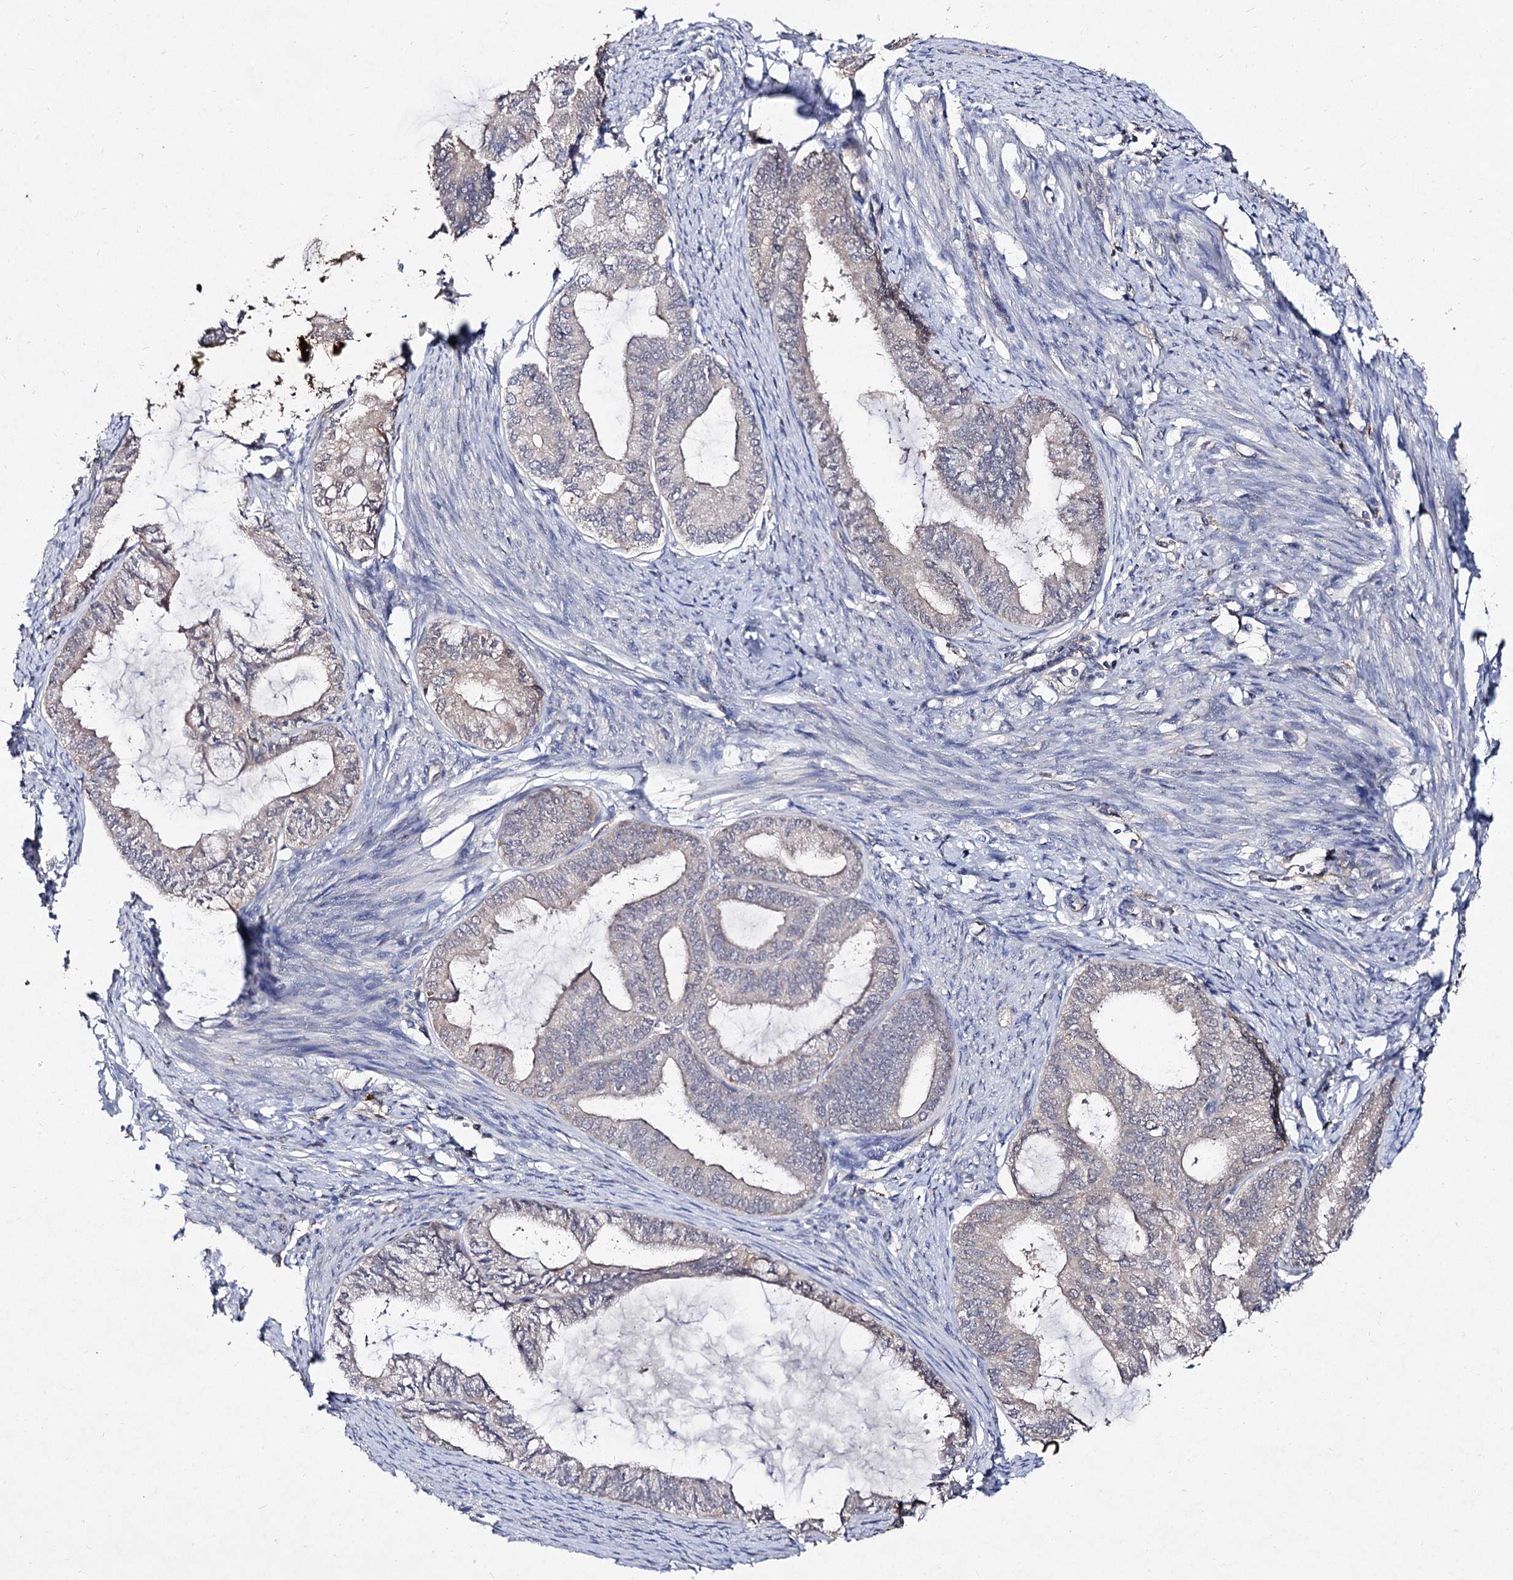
{"staining": {"intensity": "negative", "quantity": "none", "location": "none"}, "tissue": "endometrial cancer", "cell_type": "Tumor cells", "image_type": "cancer", "snomed": [{"axis": "morphology", "description": "Adenocarcinoma, NOS"}, {"axis": "topography", "description": "Endometrium"}], "caption": "The histopathology image shows no significant expression in tumor cells of adenocarcinoma (endometrial).", "gene": "ACTR6", "patient": {"sex": "female", "age": 86}}